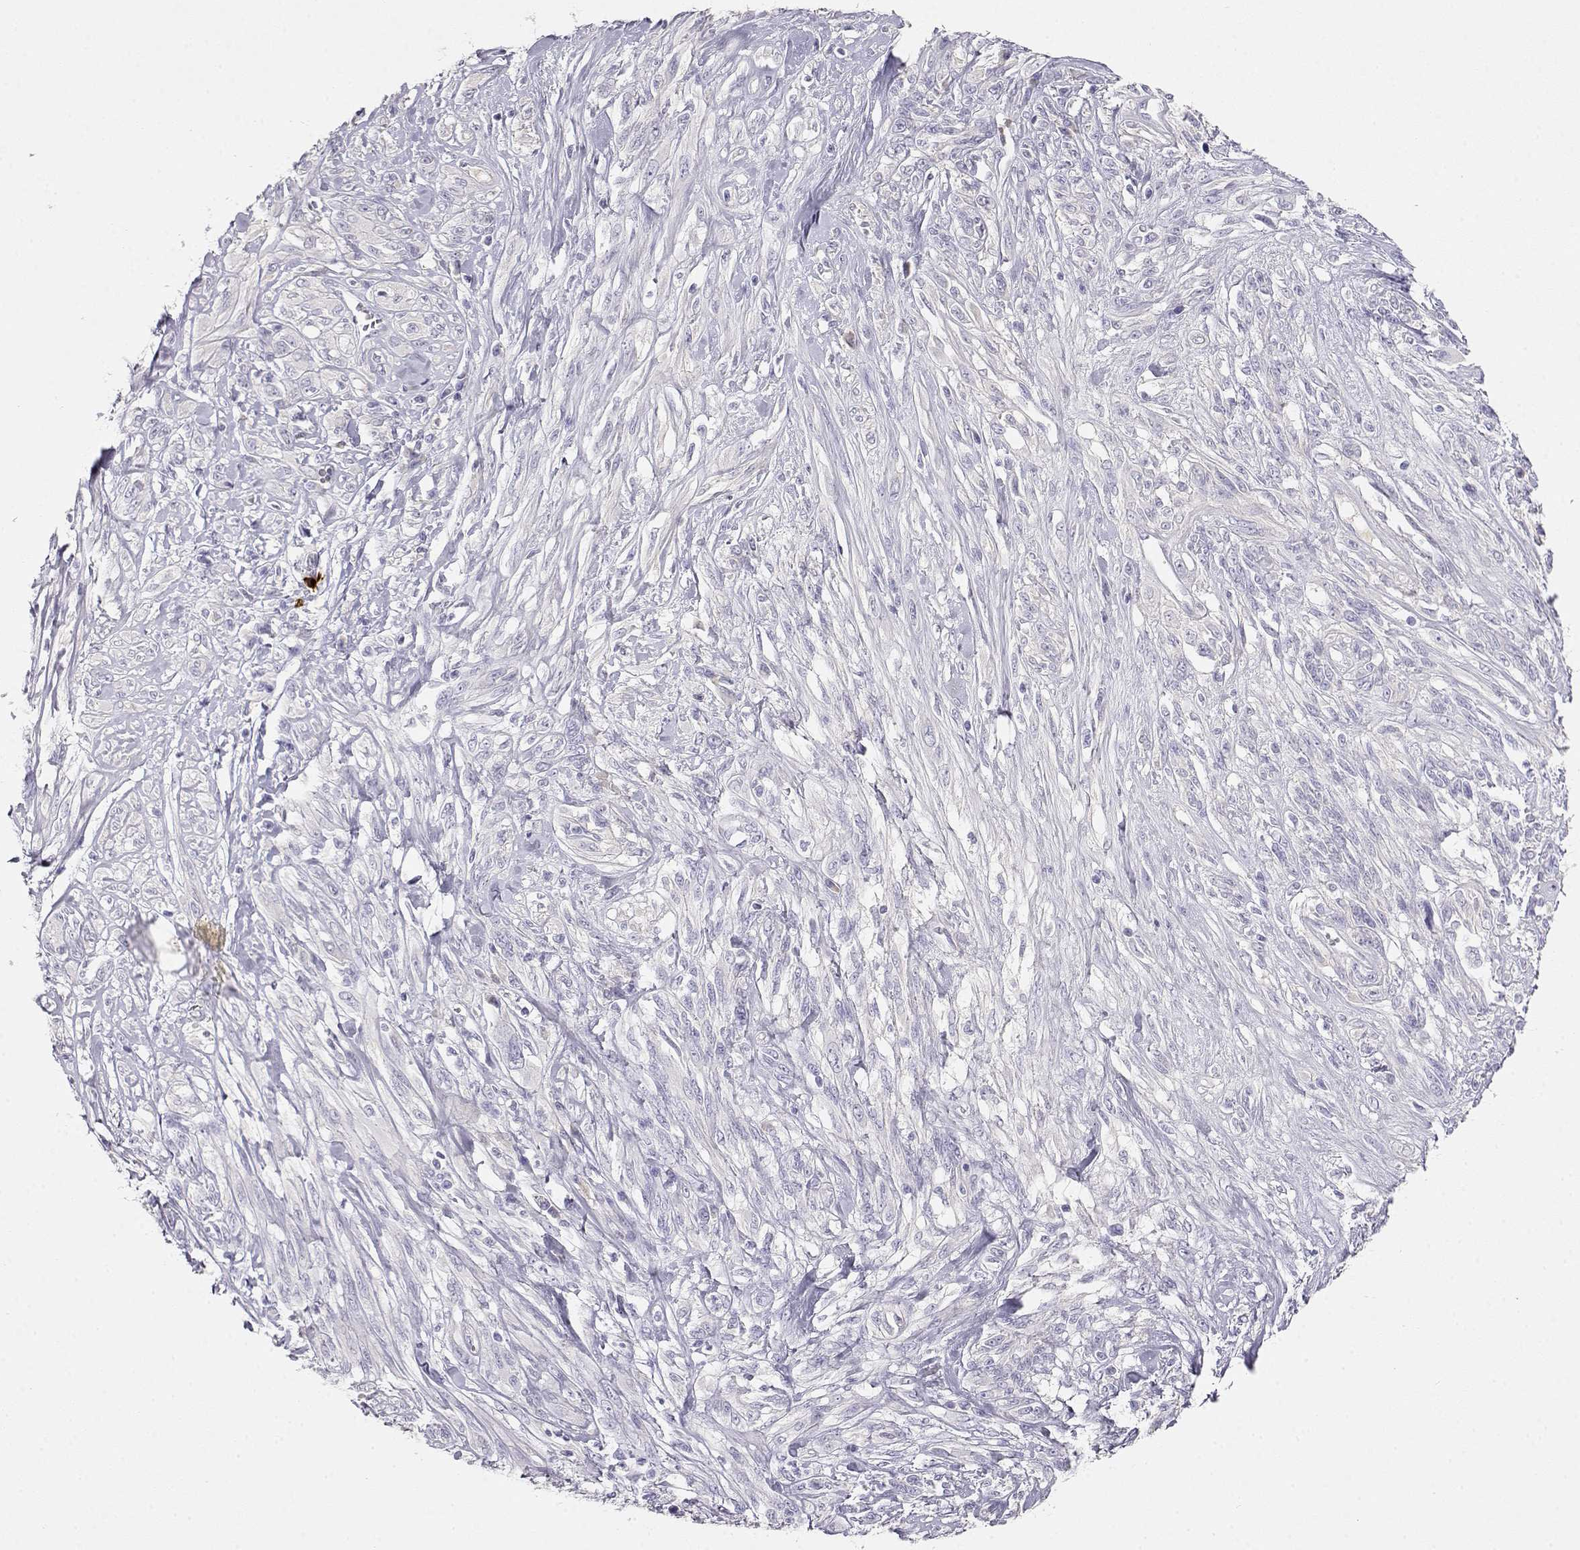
{"staining": {"intensity": "negative", "quantity": "none", "location": "none"}, "tissue": "melanoma", "cell_type": "Tumor cells", "image_type": "cancer", "snomed": [{"axis": "morphology", "description": "Malignant melanoma, NOS"}, {"axis": "topography", "description": "Skin"}], "caption": "There is no significant positivity in tumor cells of melanoma. (IHC, brightfield microscopy, high magnification).", "gene": "GPR174", "patient": {"sex": "female", "age": 91}}